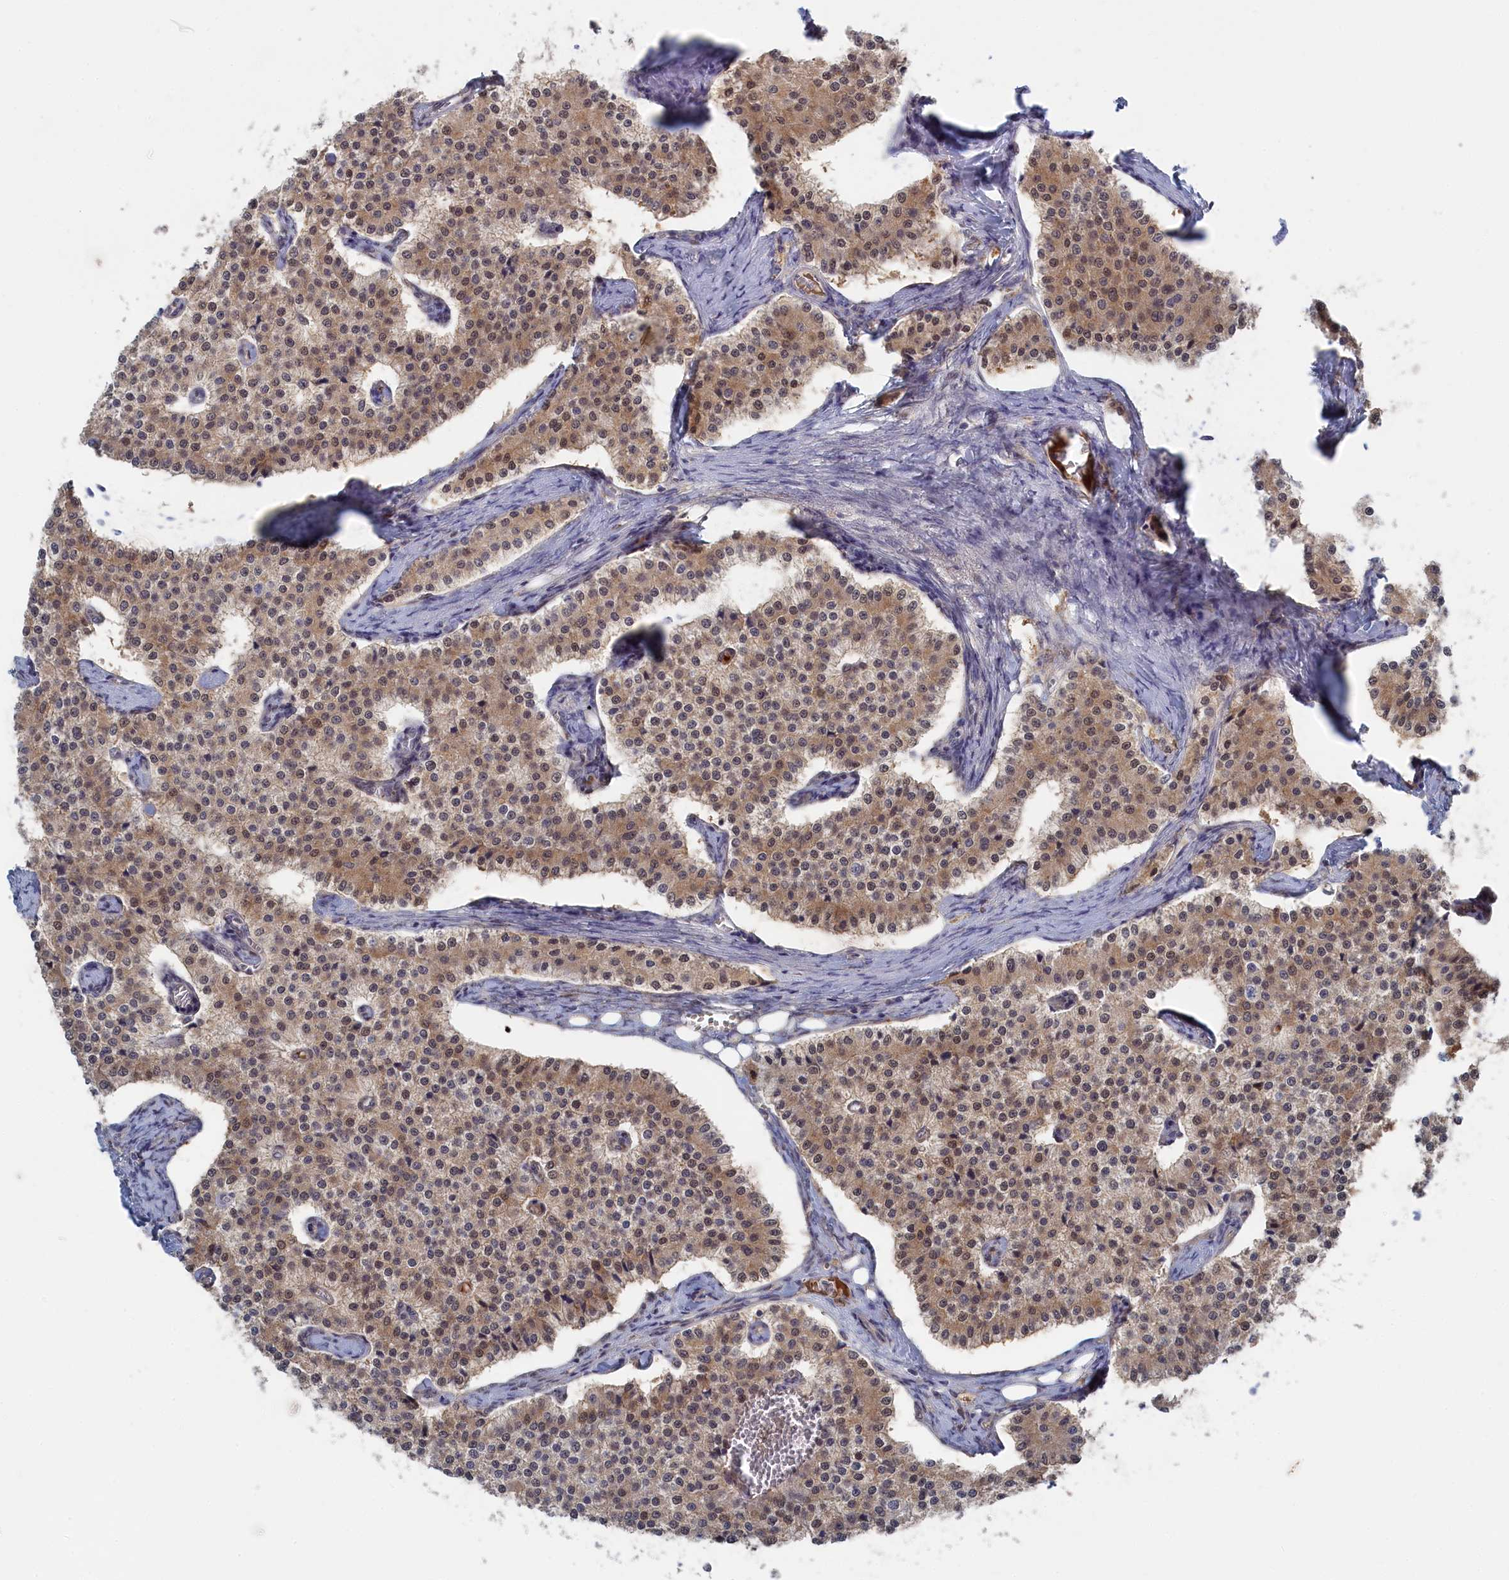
{"staining": {"intensity": "weak", "quantity": ">75%", "location": "cytoplasmic/membranous,nuclear"}, "tissue": "carcinoid", "cell_type": "Tumor cells", "image_type": "cancer", "snomed": [{"axis": "morphology", "description": "Carcinoid, malignant, NOS"}, {"axis": "topography", "description": "Colon"}], "caption": "DAB immunohistochemical staining of carcinoid demonstrates weak cytoplasmic/membranous and nuclear protein positivity in about >75% of tumor cells.", "gene": "IRGQ", "patient": {"sex": "female", "age": 52}}